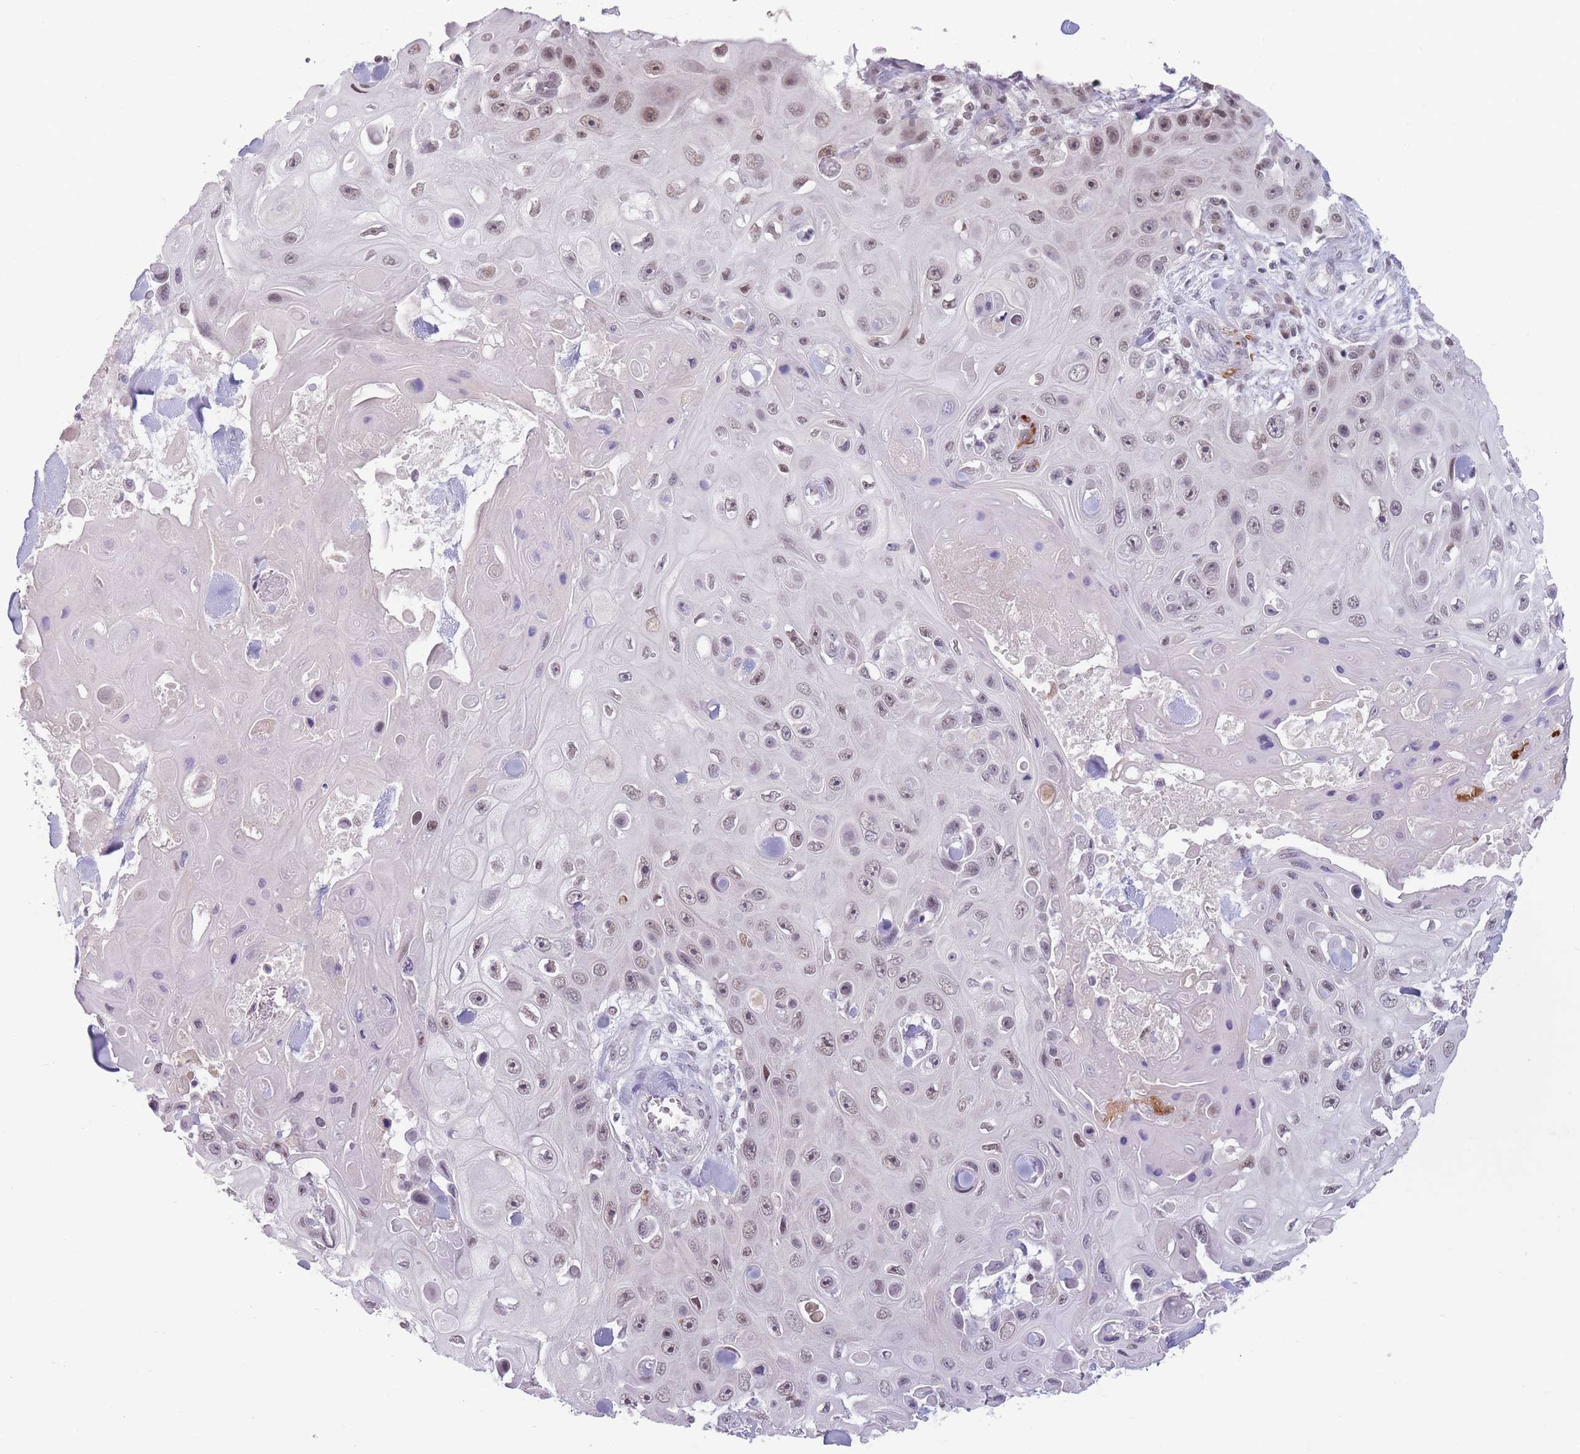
{"staining": {"intensity": "moderate", "quantity": "25%-75%", "location": "nuclear"}, "tissue": "skin cancer", "cell_type": "Tumor cells", "image_type": "cancer", "snomed": [{"axis": "morphology", "description": "Squamous cell carcinoma, NOS"}, {"axis": "topography", "description": "Skin"}], "caption": "IHC of skin cancer (squamous cell carcinoma) reveals medium levels of moderate nuclear expression in about 25%-75% of tumor cells. Using DAB (3,3'-diaminobenzidine) (brown) and hematoxylin (blue) stains, captured at high magnification using brightfield microscopy.", "gene": "ARID3B", "patient": {"sex": "male", "age": 82}}